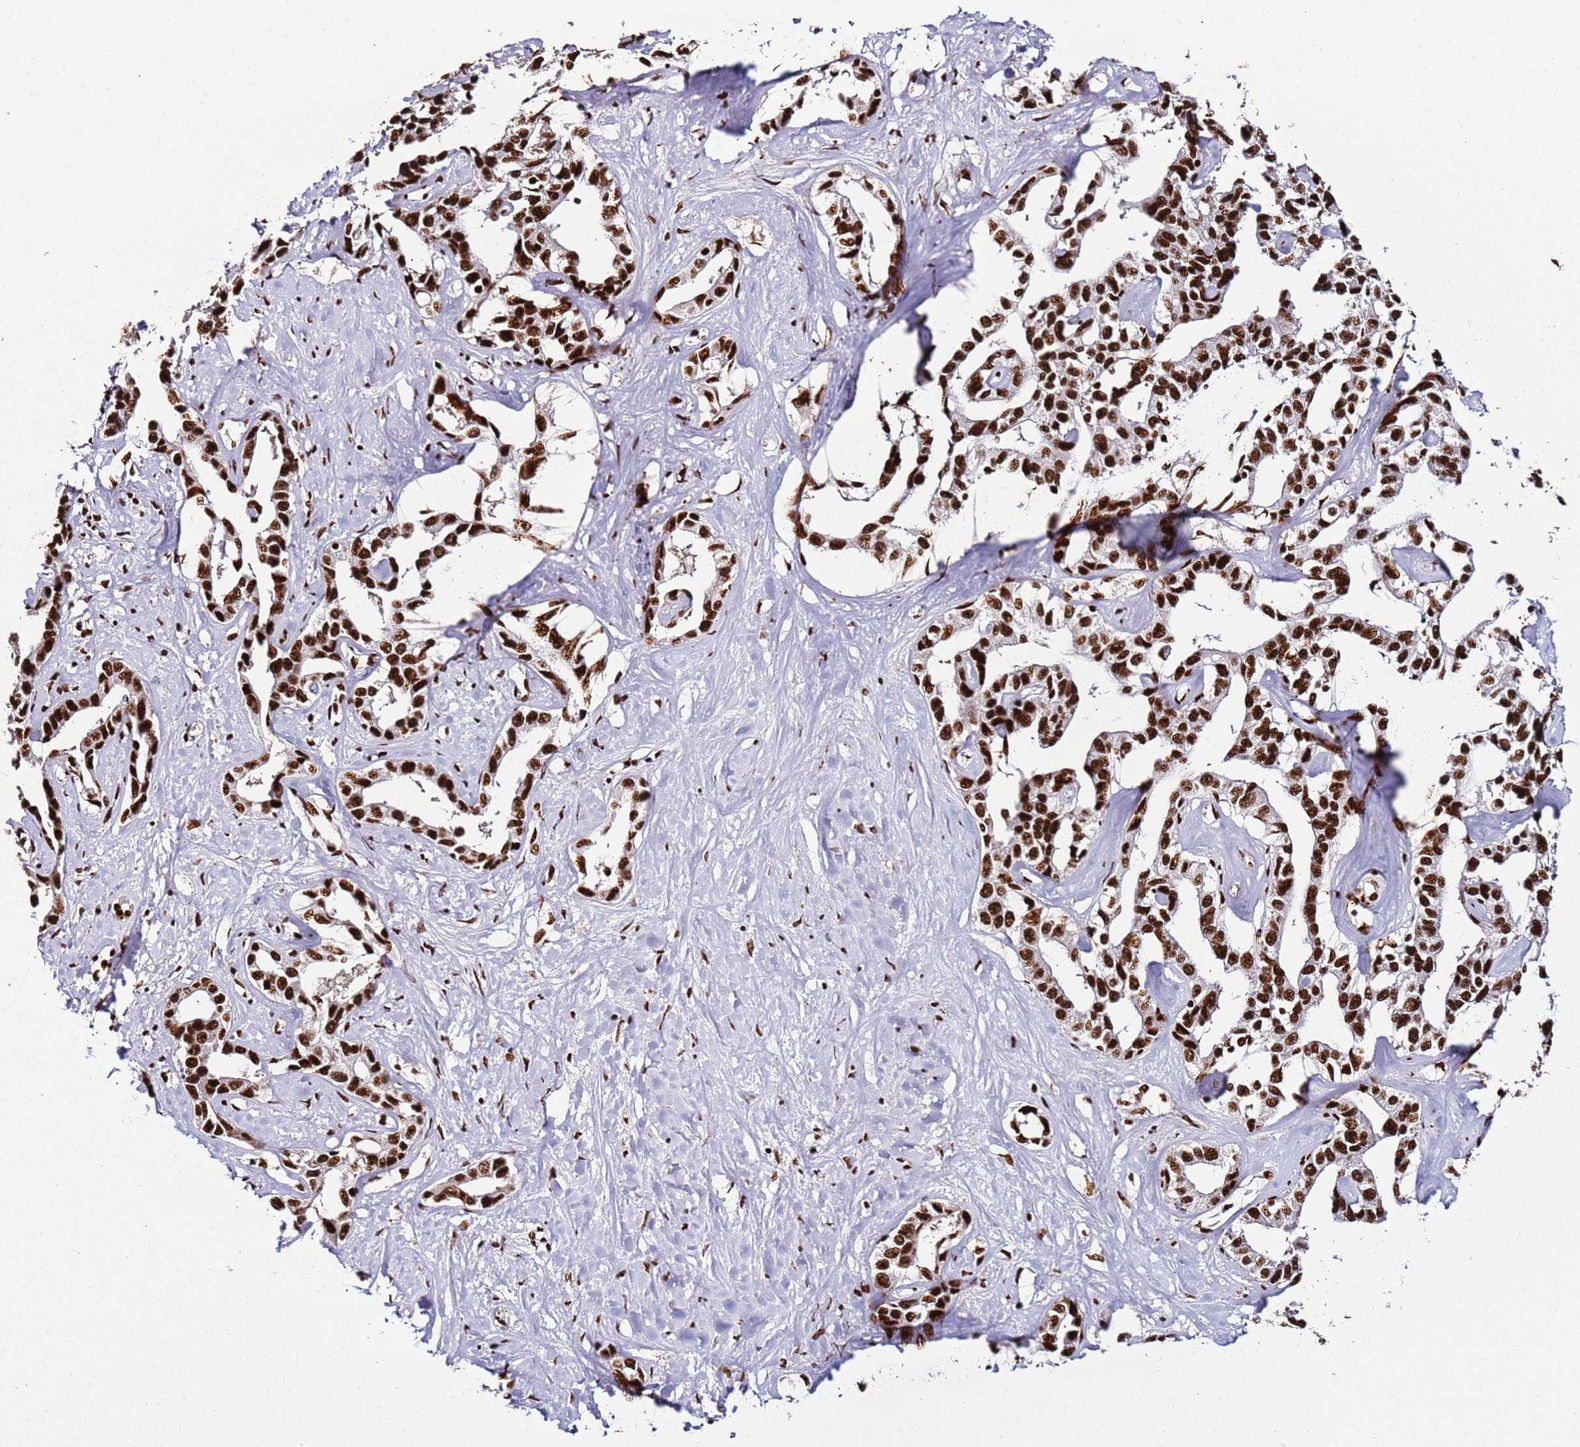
{"staining": {"intensity": "strong", "quantity": ">75%", "location": "nuclear"}, "tissue": "liver cancer", "cell_type": "Tumor cells", "image_type": "cancer", "snomed": [{"axis": "morphology", "description": "Cholangiocarcinoma"}, {"axis": "topography", "description": "Liver"}], "caption": "This is a micrograph of immunohistochemistry (IHC) staining of liver cancer, which shows strong staining in the nuclear of tumor cells.", "gene": "C6orf226", "patient": {"sex": "male", "age": 59}}